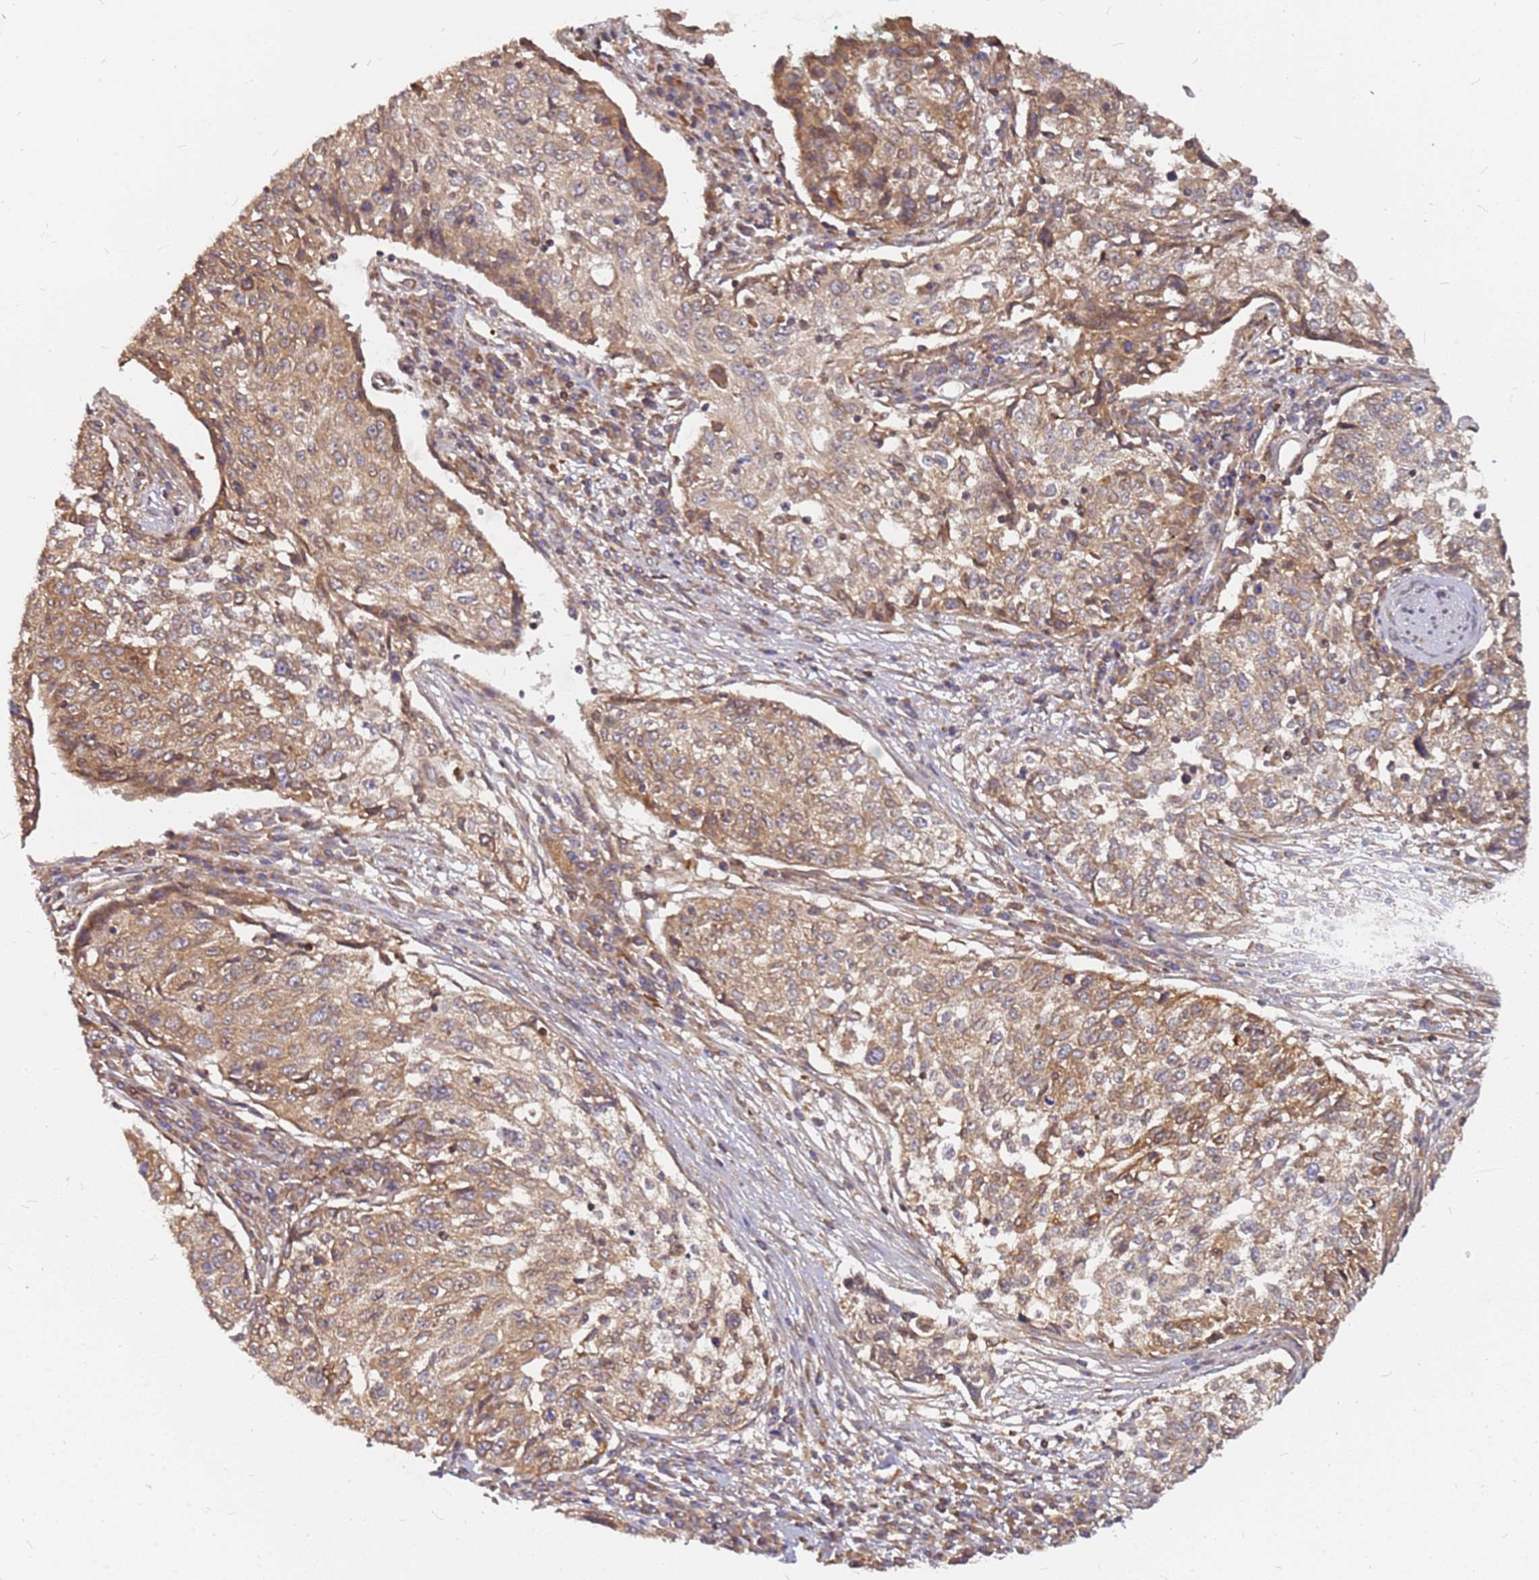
{"staining": {"intensity": "moderate", "quantity": ">75%", "location": "cytoplasmic/membranous,nuclear"}, "tissue": "cervical cancer", "cell_type": "Tumor cells", "image_type": "cancer", "snomed": [{"axis": "morphology", "description": "Squamous cell carcinoma, NOS"}, {"axis": "topography", "description": "Cervix"}], "caption": "Immunohistochemical staining of cervical cancer (squamous cell carcinoma) reveals moderate cytoplasmic/membranous and nuclear protein expression in approximately >75% of tumor cells. The protein is shown in brown color, while the nuclei are stained blue.", "gene": "NUDT14", "patient": {"sex": "female", "age": 57}}